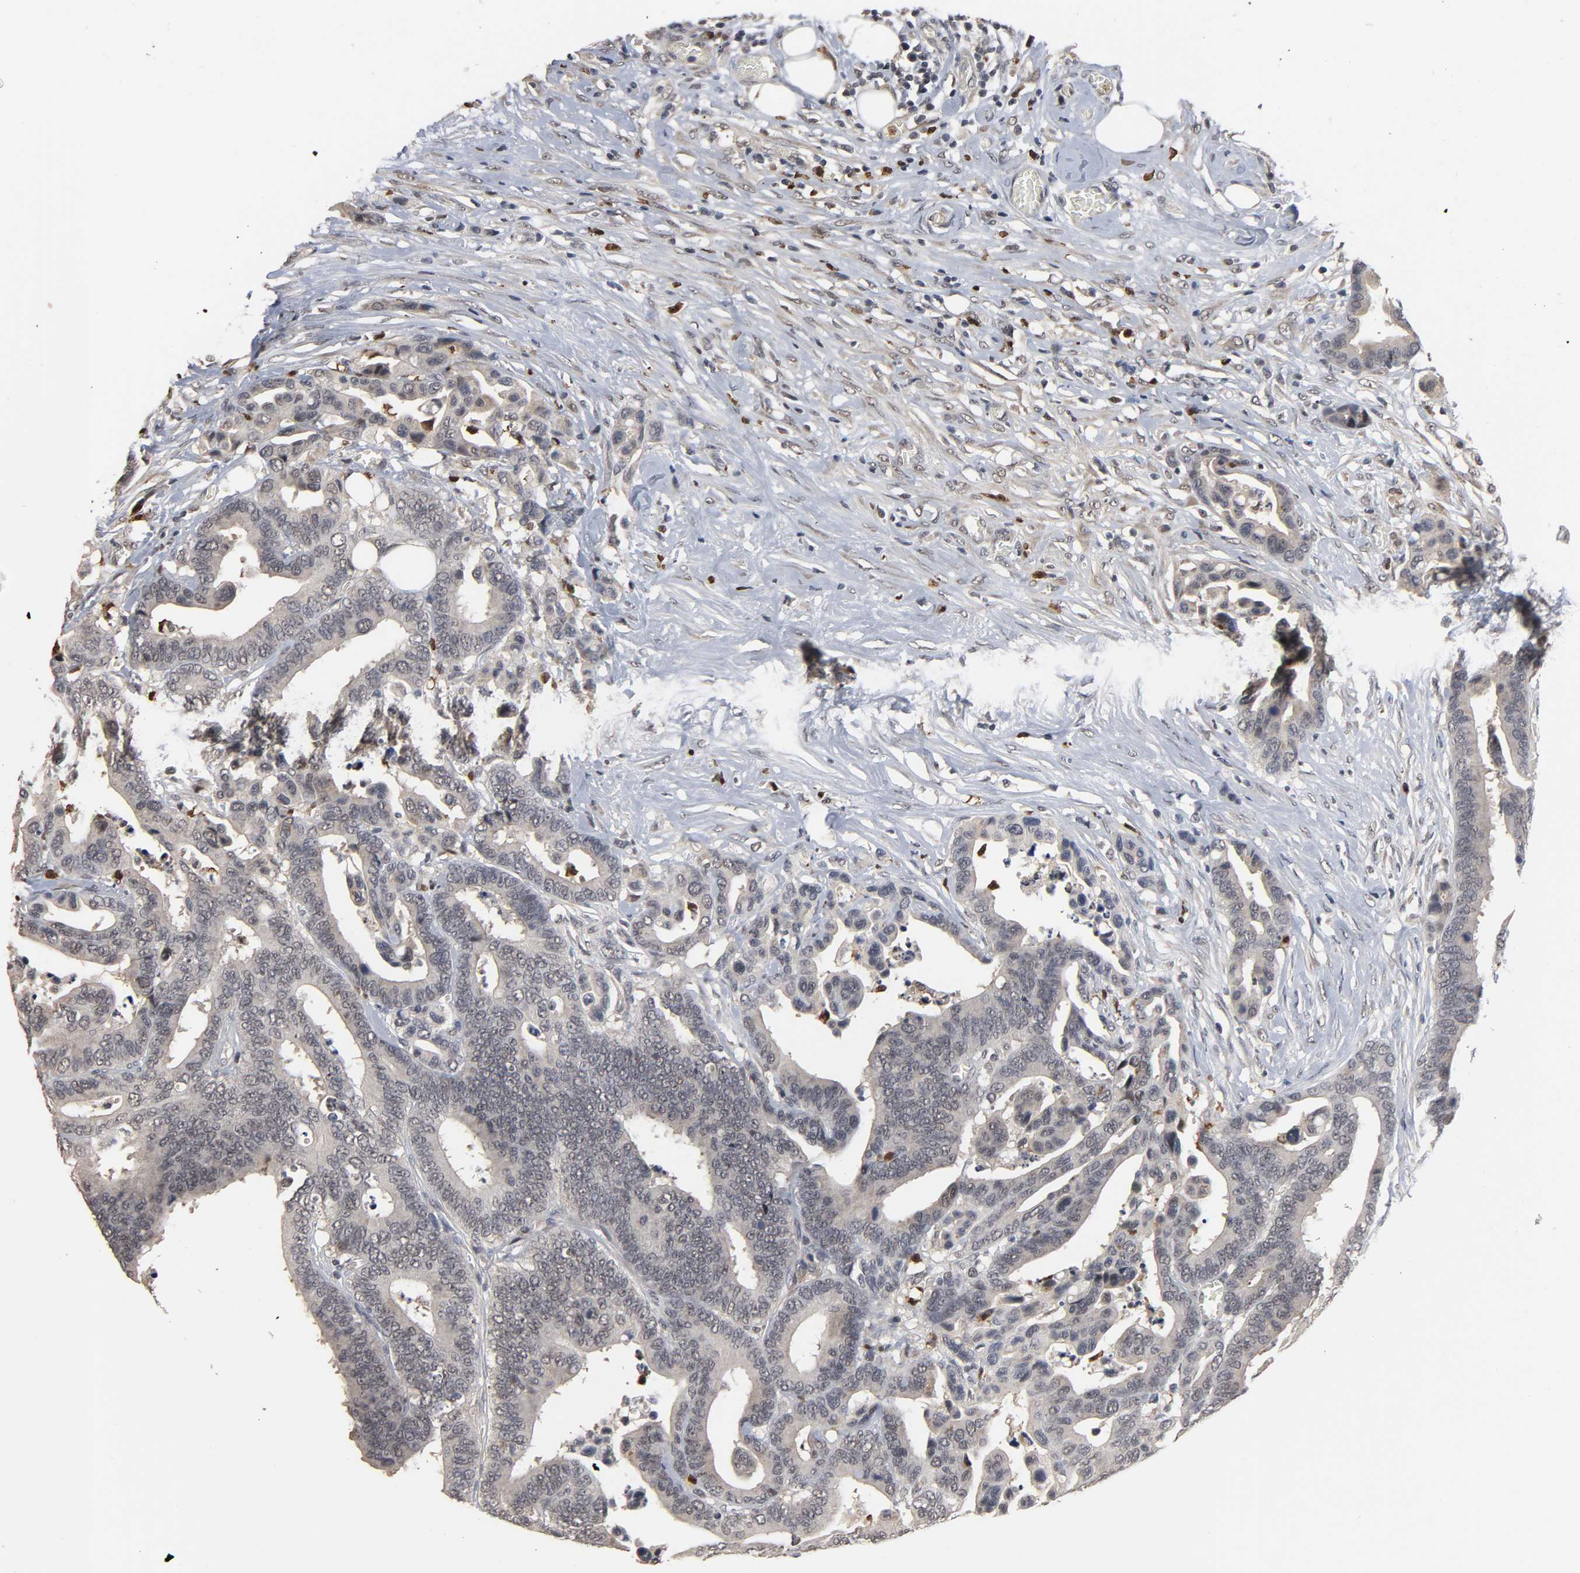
{"staining": {"intensity": "negative", "quantity": "none", "location": "none"}, "tissue": "colorectal cancer", "cell_type": "Tumor cells", "image_type": "cancer", "snomed": [{"axis": "morphology", "description": "Adenocarcinoma, NOS"}, {"axis": "topography", "description": "Colon"}], "caption": "This is an IHC histopathology image of colorectal adenocarcinoma. There is no positivity in tumor cells.", "gene": "RTL5", "patient": {"sex": "male", "age": 82}}